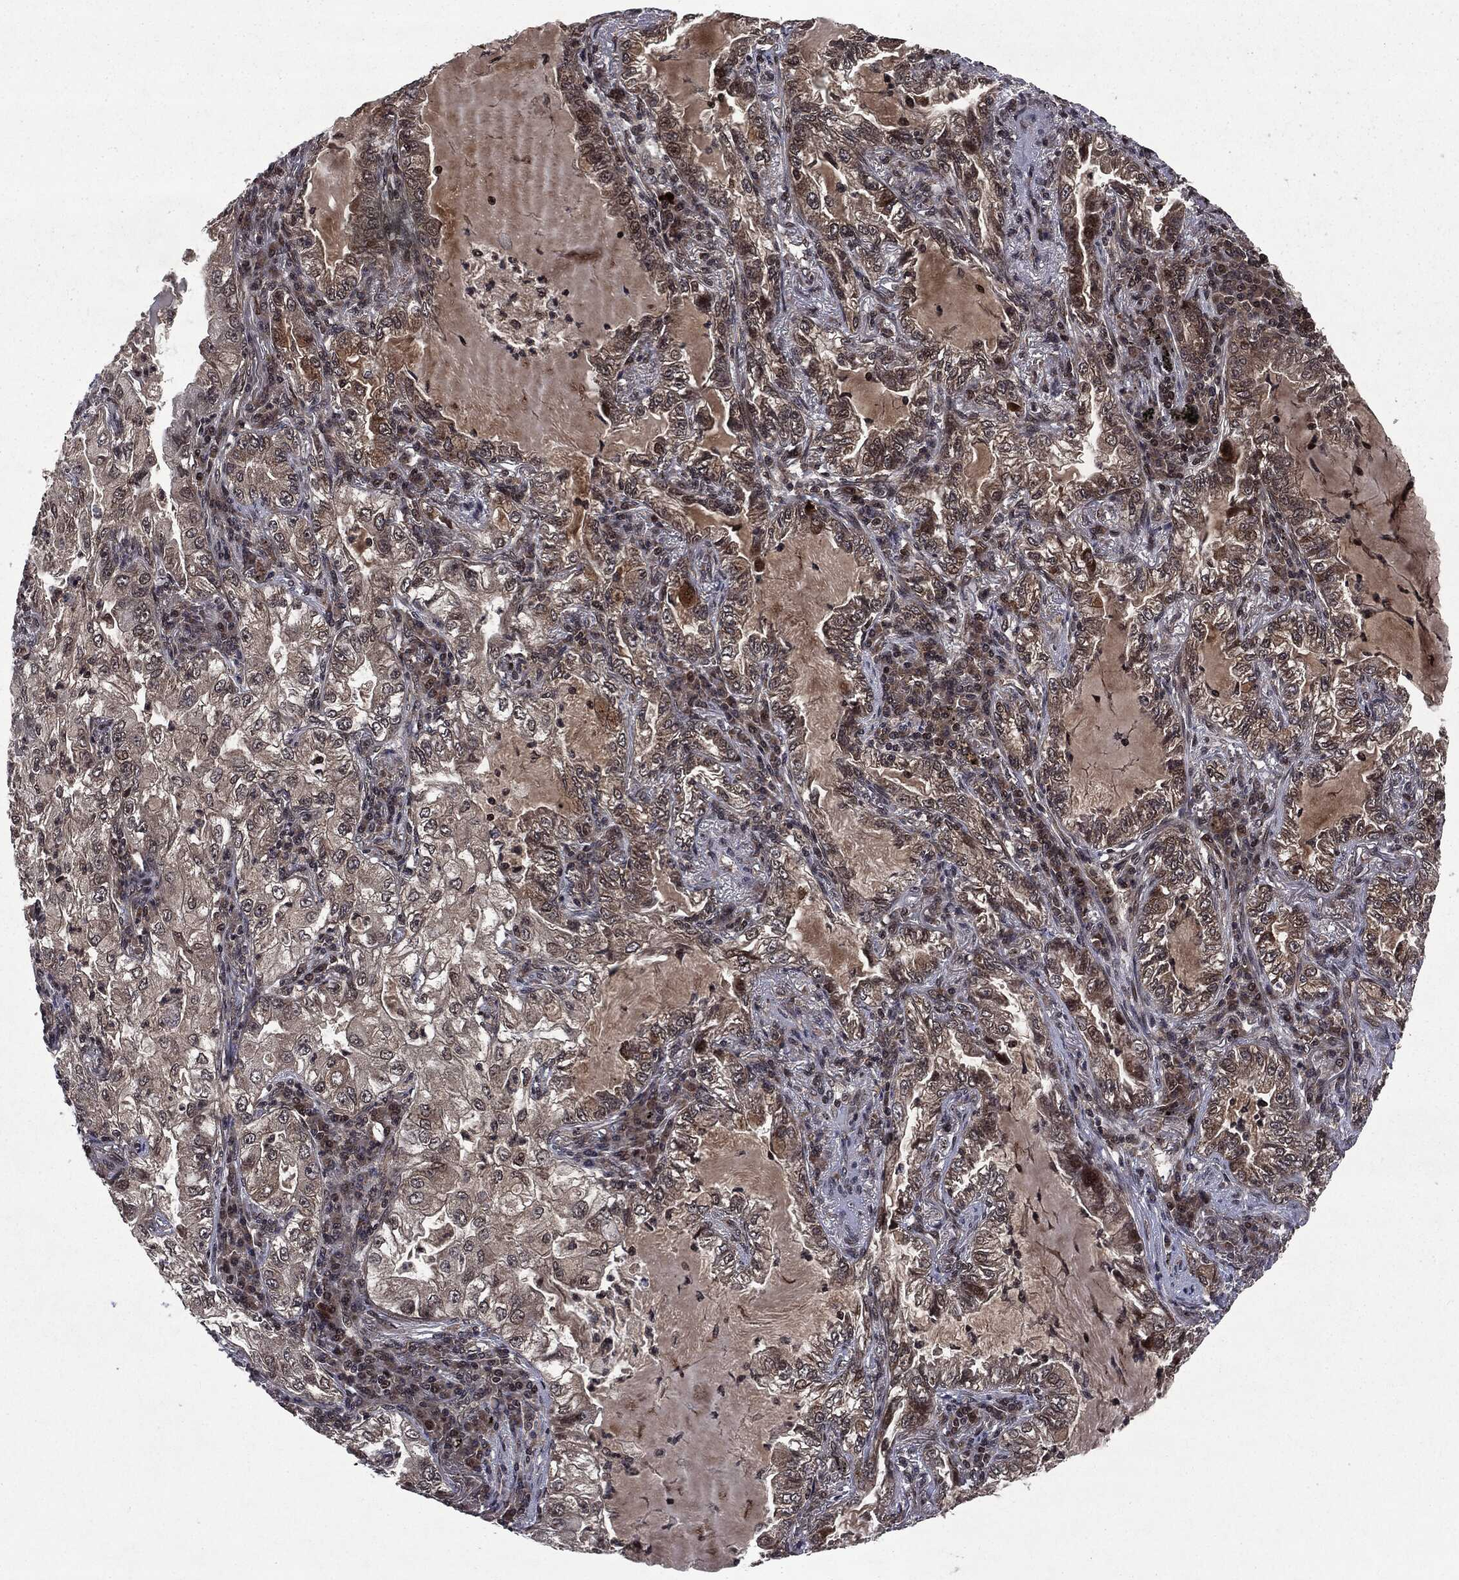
{"staining": {"intensity": "moderate", "quantity": "<25%", "location": "cytoplasmic/membranous"}, "tissue": "lung cancer", "cell_type": "Tumor cells", "image_type": "cancer", "snomed": [{"axis": "morphology", "description": "Adenocarcinoma, NOS"}, {"axis": "topography", "description": "Lung"}], "caption": "A low amount of moderate cytoplasmic/membranous staining is seen in about <25% of tumor cells in adenocarcinoma (lung) tissue.", "gene": "STAU2", "patient": {"sex": "female", "age": 73}}